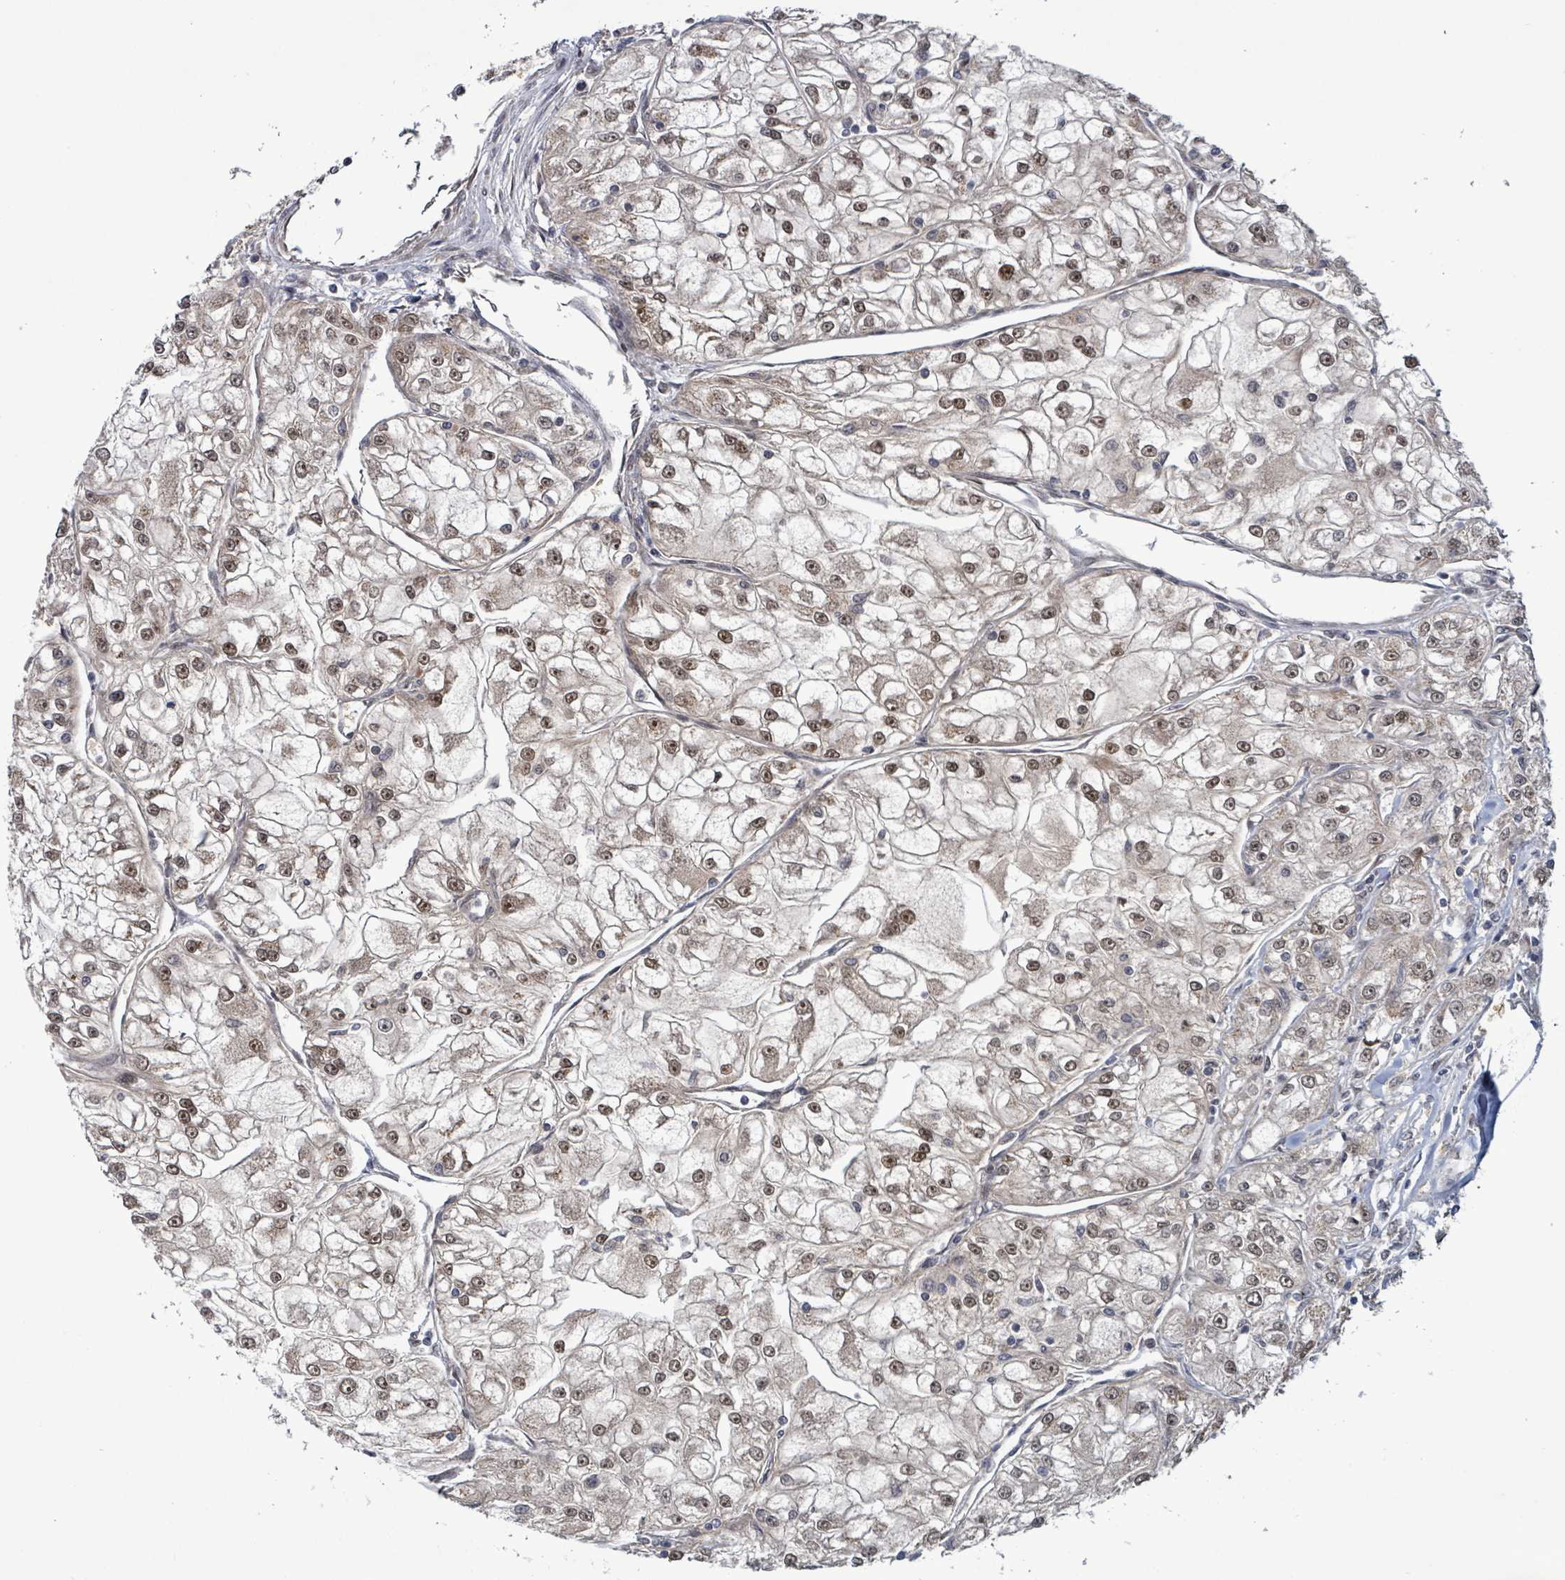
{"staining": {"intensity": "moderate", "quantity": "25%-75%", "location": "nuclear"}, "tissue": "renal cancer", "cell_type": "Tumor cells", "image_type": "cancer", "snomed": [{"axis": "morphology", "description": "Adenocarcinoma, NOS"}, {"axis": "topography", "description": "Kidney"}], "caption": "Tumor cells exhibit medium levels of moderate nuclear expression in approximately 25%-75% of cells in renal adenocarcinoma.", "gene": "PATZ1", "patient": {"sex": "female", "age": 72}}